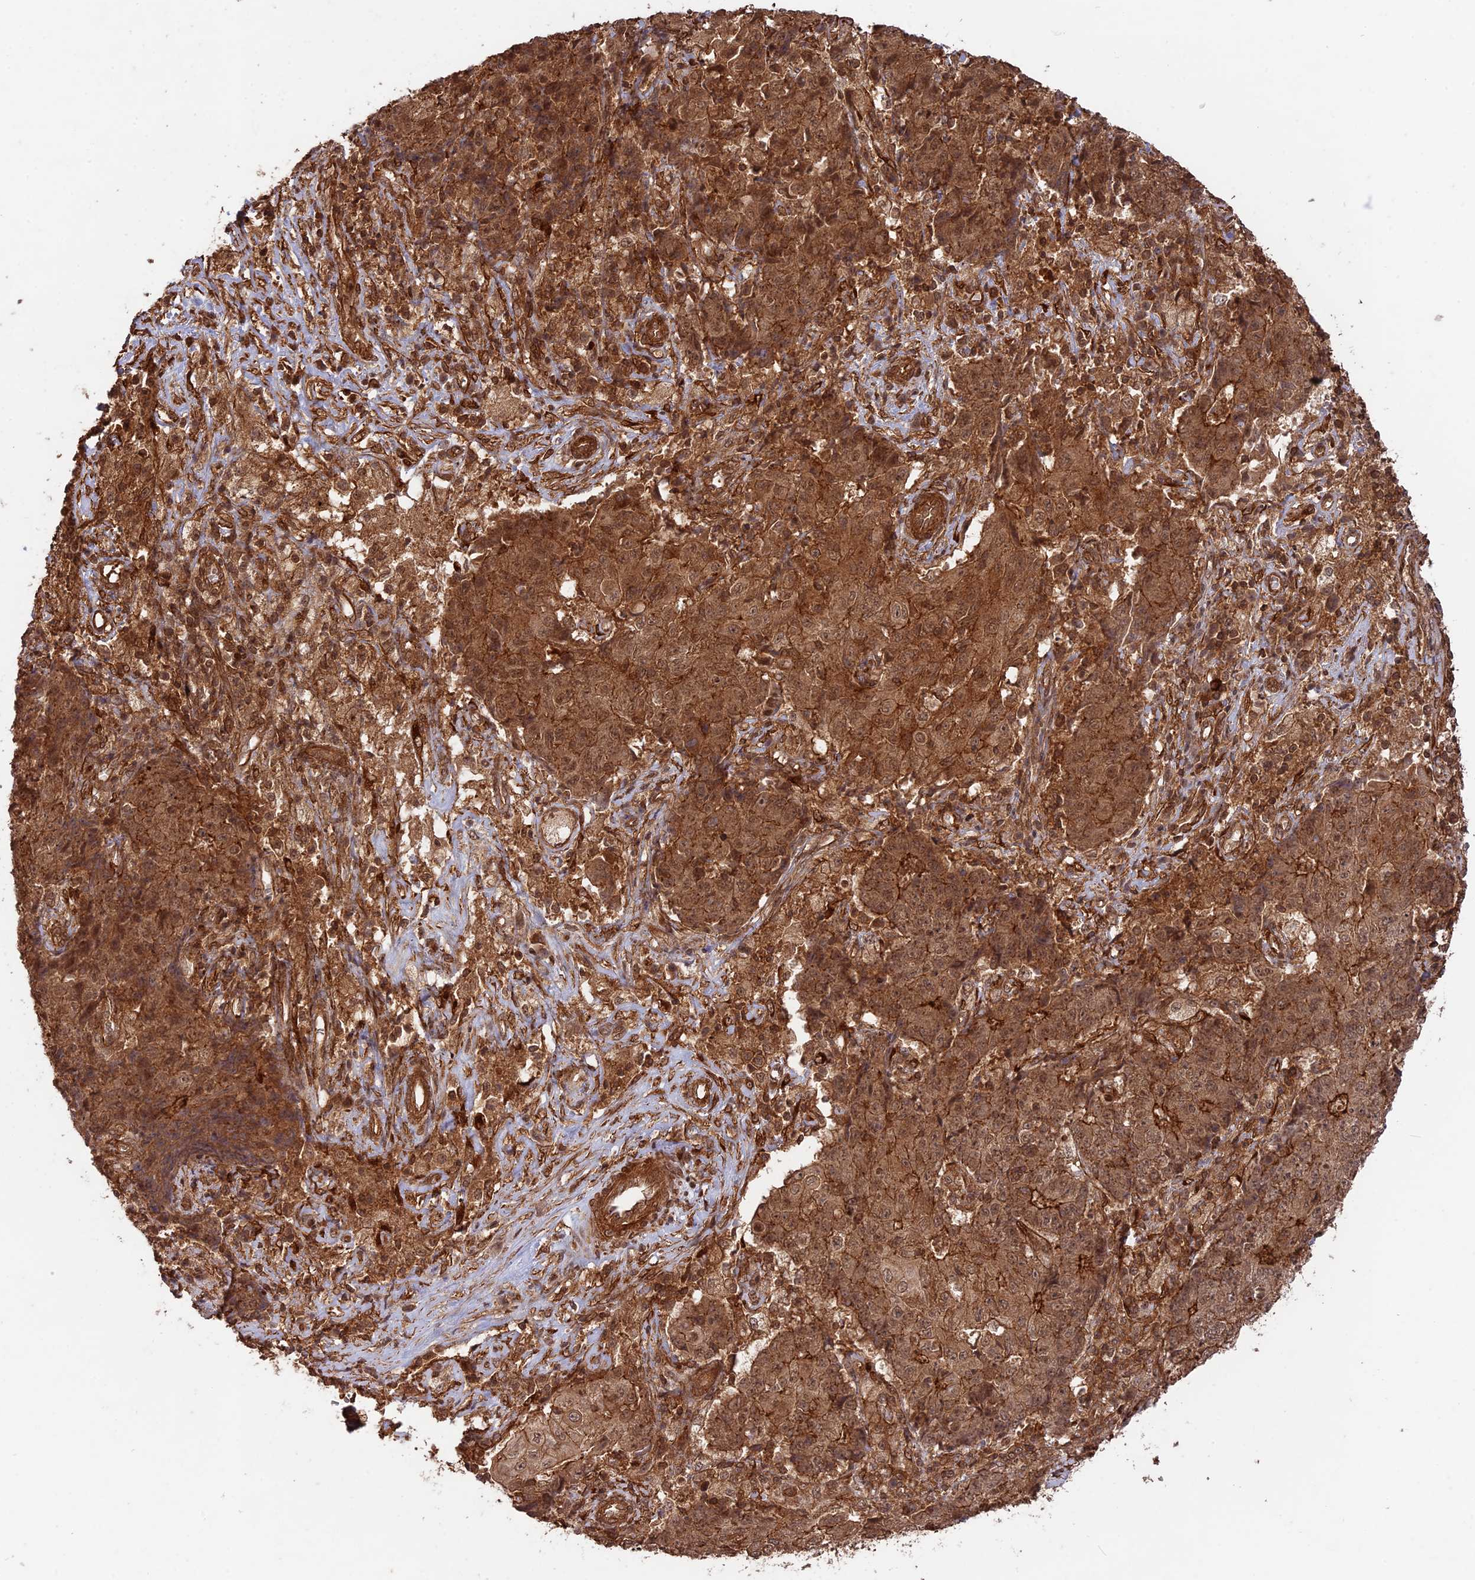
{"staining": {"intensity": "strong", "quantity": ">75%", "location": "cytoplasmic/membranous,nuclear"}, "tissue": "ovarian cancer", "cell_type": "Tumor cells", "image_type": "cancer", "snomed": [{"axis": "morphology", "description": "Carcinoma, endometroid"}, {"axis": "topography", "description": "Ovary"}], "caption": "DAB immunohistochemical staining of ovarian cancer (endometroid carcinoma) exhibits strong cytoplasmic/membranous and nuclear protein expression in about >75% of tumor cells.", "gene": "CCDC174", "patient": {"sex": "female", "age": 42}}